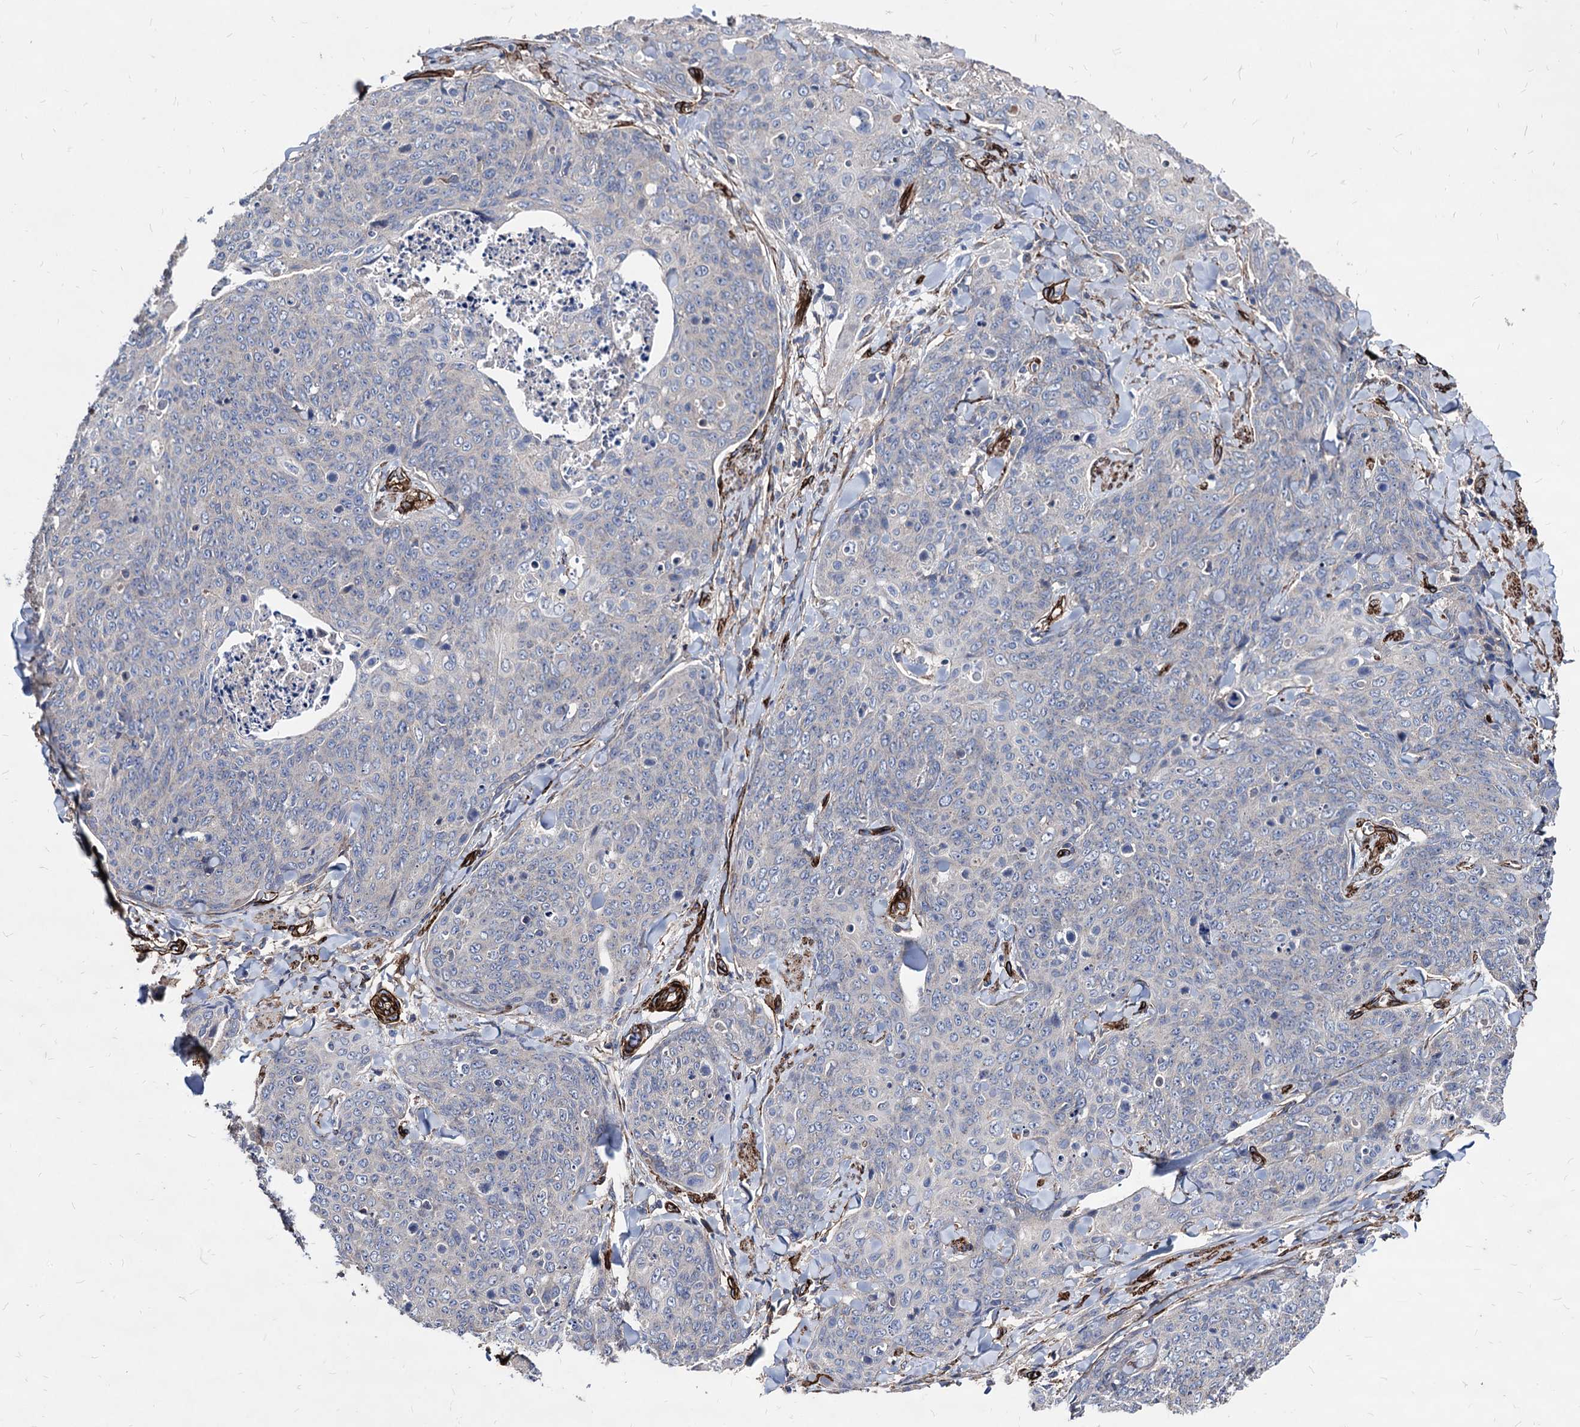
{"staining": {"intensity": "negative", "quantity": "none", "location": "none"}, "tissue": "skin cancer", "cell_type": "Tumor cells", "image_type": "cancer", "snomed": [{"axis": "morphology", "description": "Squamous cell carcinoma, NOS"}, {"axis": "topography", "description": "Skin"}, {"axis": "topography", "description": "Vulva"}], "caption": "Protein analysis of squamous cell carcinoma (skin) demonstrates no significant staining in tumor cells. The staining is performed using DAB brown chromogen with nuclei counter-stained in using hematoxylin.", "gene": "WDR11", "patient": {"sex": "female", "age": 85}}